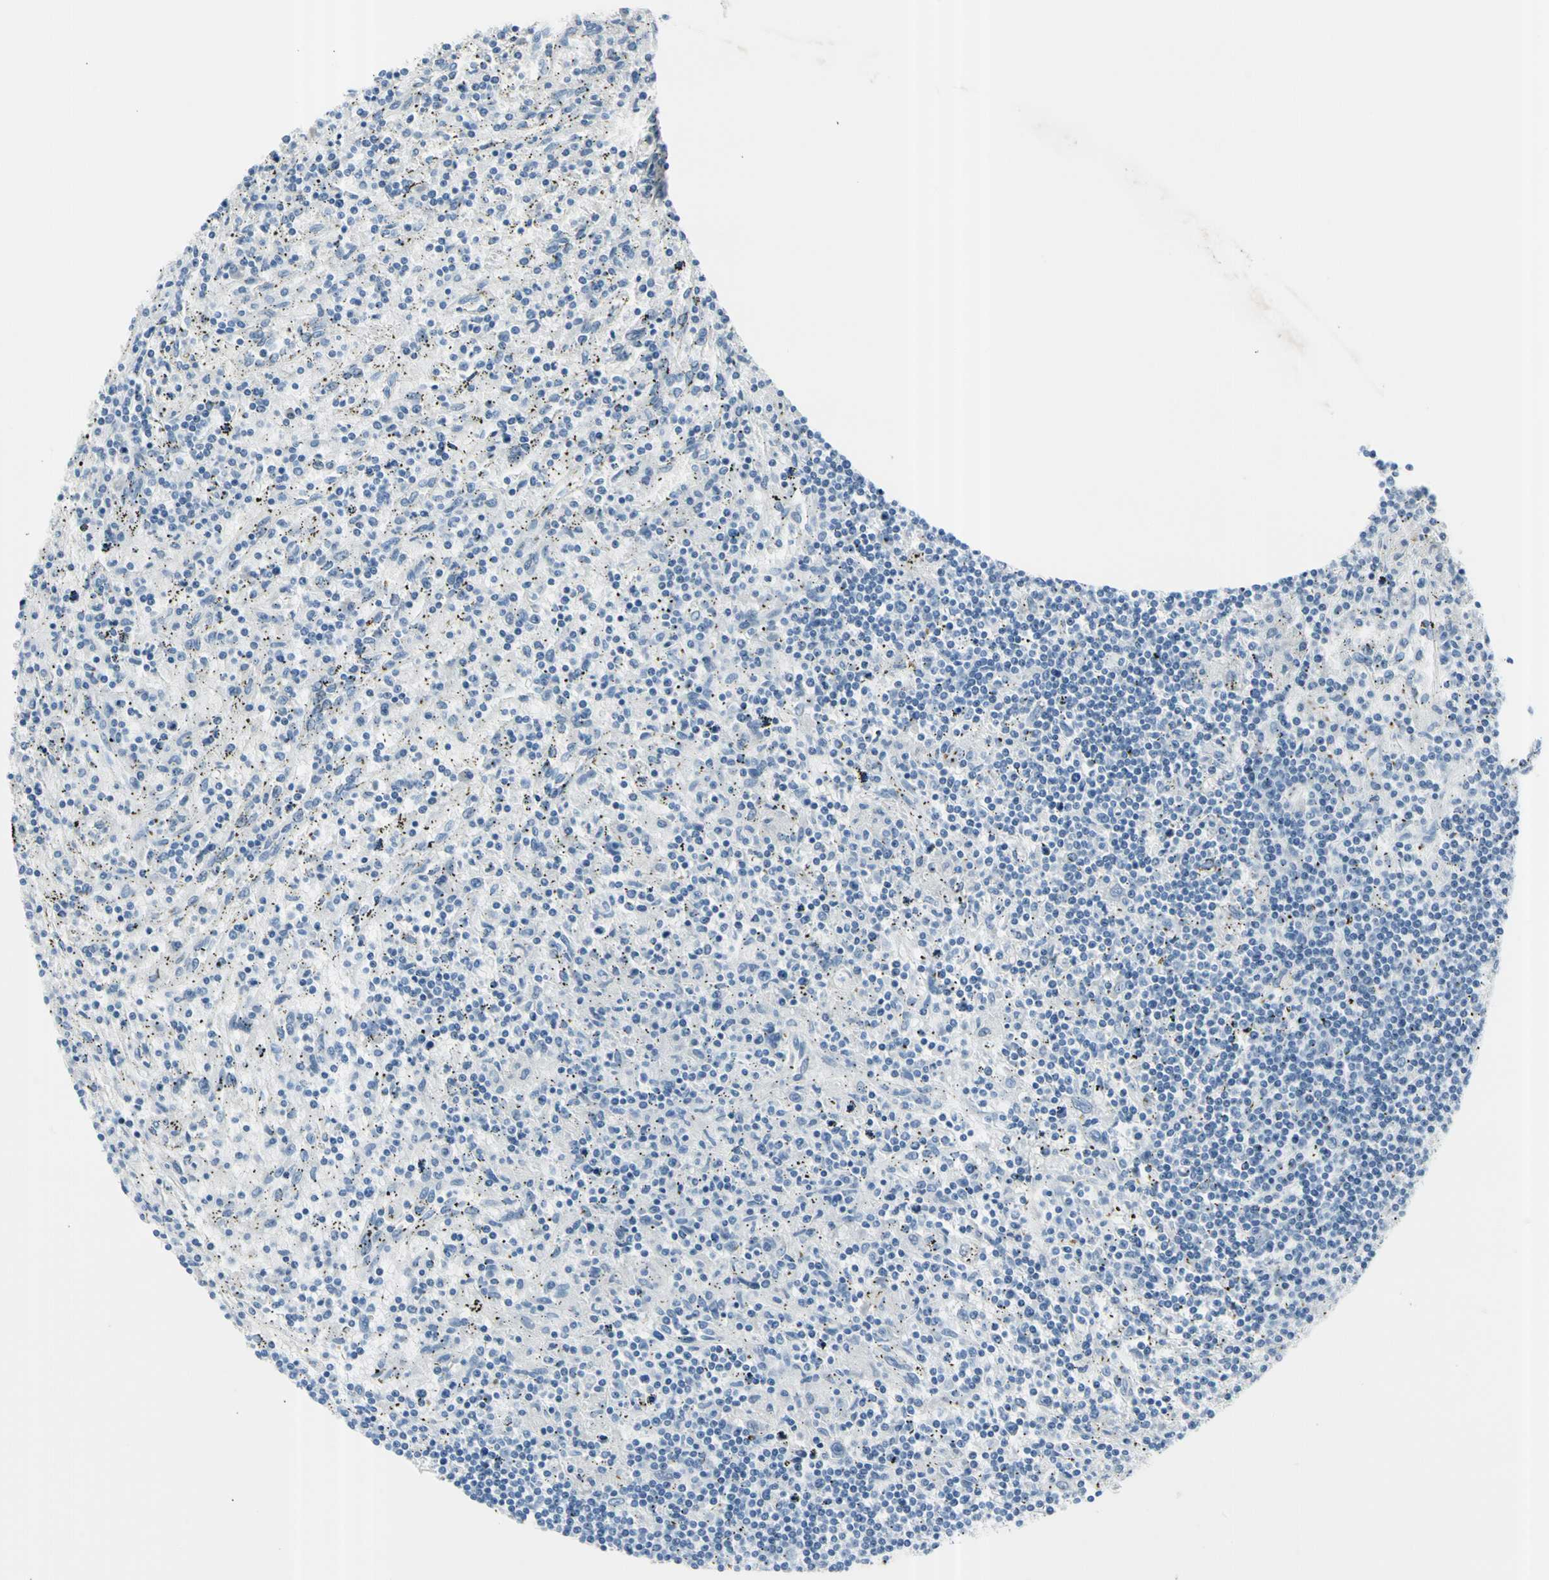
{"staining": {"intensity": "negative", "quantity": "none", "location": "none"}, "tissue": "lymphoma", "cell_type": "Tumor cells", "image_type": "cancer", "snomed": [{"axis": "morphology", "description": "Malignant lymphoma, non-Hodgkin's type, Low grade"}, {"axis": "topography", "description": "Spleen"}], "caption": "High power microscopy image of an immunohistochemistry (IHC) photomicrograph of low-grade malignant lymphoma, non-Hodgkin's type, revealing no significant expression in tumor cells.", "gene": "TPO", "patient": {"sex": "male", "age": 76}}